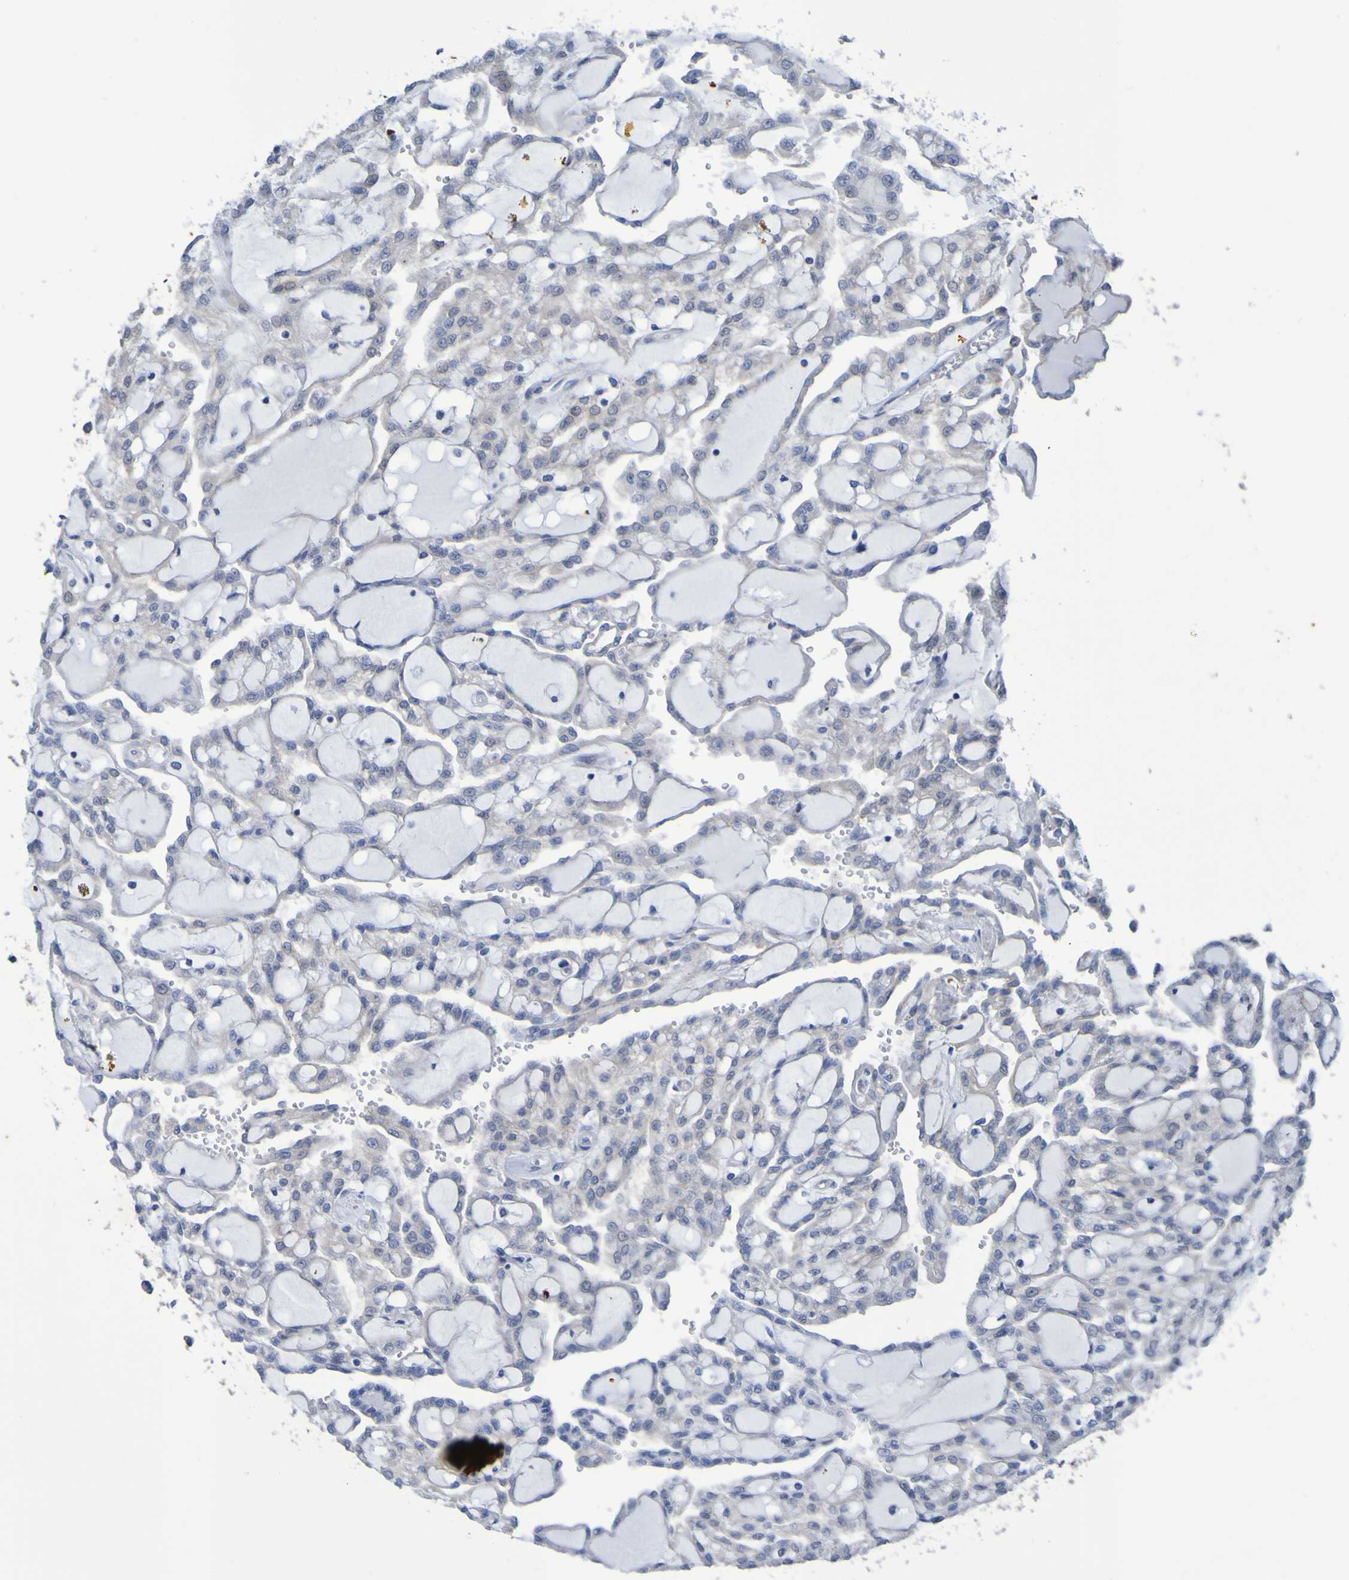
{"staining": {"intensity": "negative", "quantity": "none", "location": "none"}, "tissue": "renal cancer", "cell_type": "Tumor cells", "image_type": "cancer", "snomed": [{"axis": "morphology", "description": "Adenocarcinoma, NOS"}, {"axis": "topography", "description": "Kidney"}], "caption": "Immunohistochemistry (IHC) photomicrograph of neoplastic tissue: renal cancer stained with DAB (3,3'-diaminobenzidine) reveals no significant protein expression in tumor cells. (DAB (3,3'-diaminobenzidine) immunohistochemistry (IHC) visualized using brightfield microscopy, high magnification).", "gene": "C11orf24", "patient": {"sex": "male", "age": 63}}